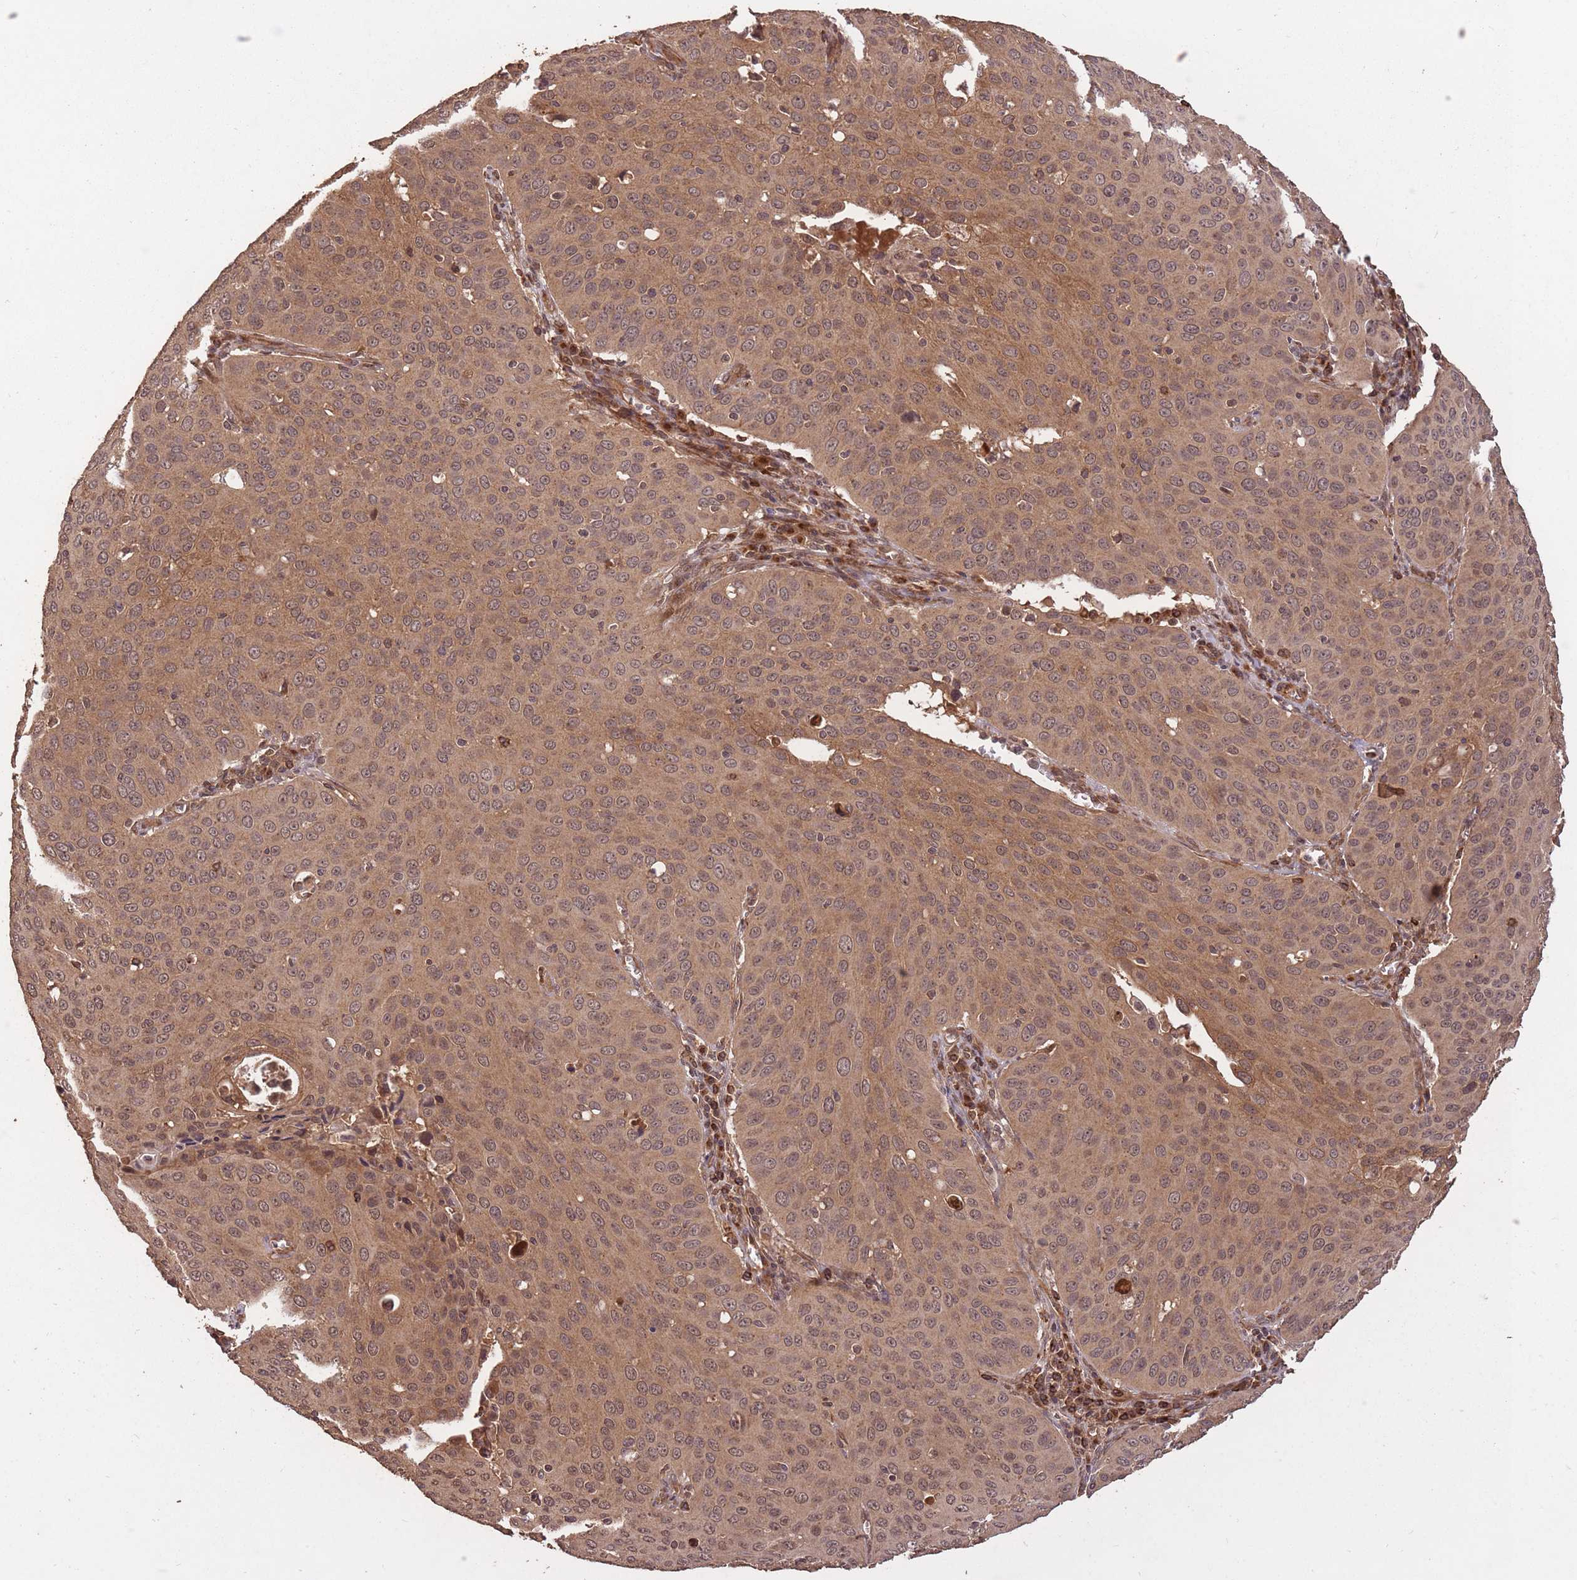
{"staining": {"intensity": "moderate", "quantity": ">75%", "location": "cytoplasmic/membranous,nuclear"}, "tissue": "cervical cancer", "cell_type": "Tumor cells", "image_type": "cancer", "snomed": [{"axis": "morphology", "description": "Squamous cell carcinoma, NOS"}, {"axis": "topography", "description": "Cervix"}], "caption": "IHC image of neoplastic tissue: cervical cancer (squamous cell carcinoma) stained using immunohistochemistry (IHC) exhibits medium levels of moderate protein expression localized specifically in the cytoplasmic/membranous and nuclear of tumor cells, appearing as a cytoplasmic/membranous and nuclear brown color.", "gene": "ERBB3", "patient": {"sex": "female", "age": 36}}